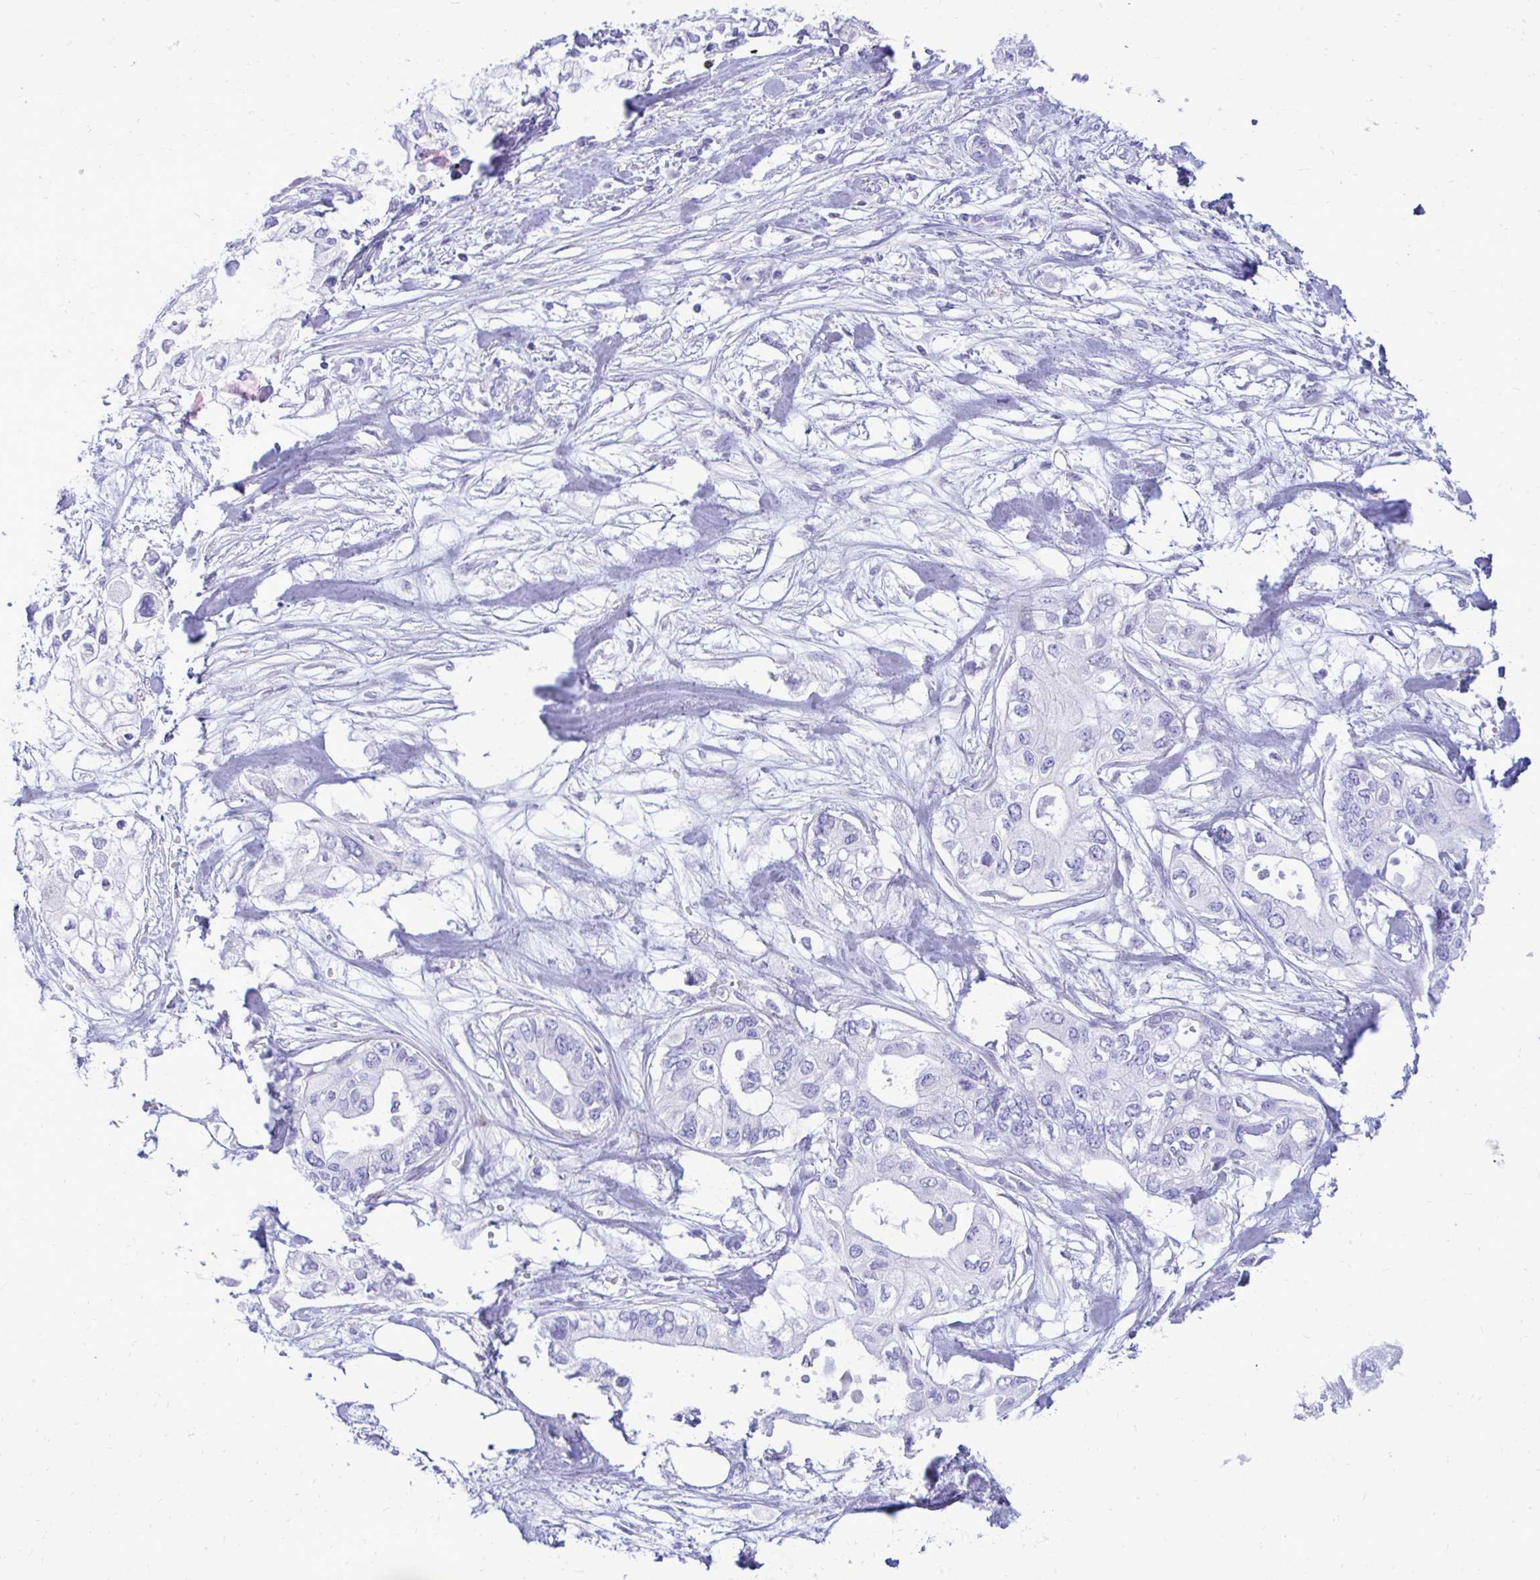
{"staining": {"intensity": "negative", "quantity": "none", "location": "none"}, "tissue": "pancreatic cancer", "cell_type": "Tumor cells", "image_type": "cancer", "snomed": [{"axis": "morphology", "description": "Adenocarcinoma, NOS"}, {"axis": "topography", "description": "Pancreas"}], "caption": "Pancreatic adenocarcinoma stained for a protein using immunohistochemistry (IHC) demonstrates no positivity tumor cells.", "gene": "ANKDD1B", "patient": {"sex": "female", "age": 63}}